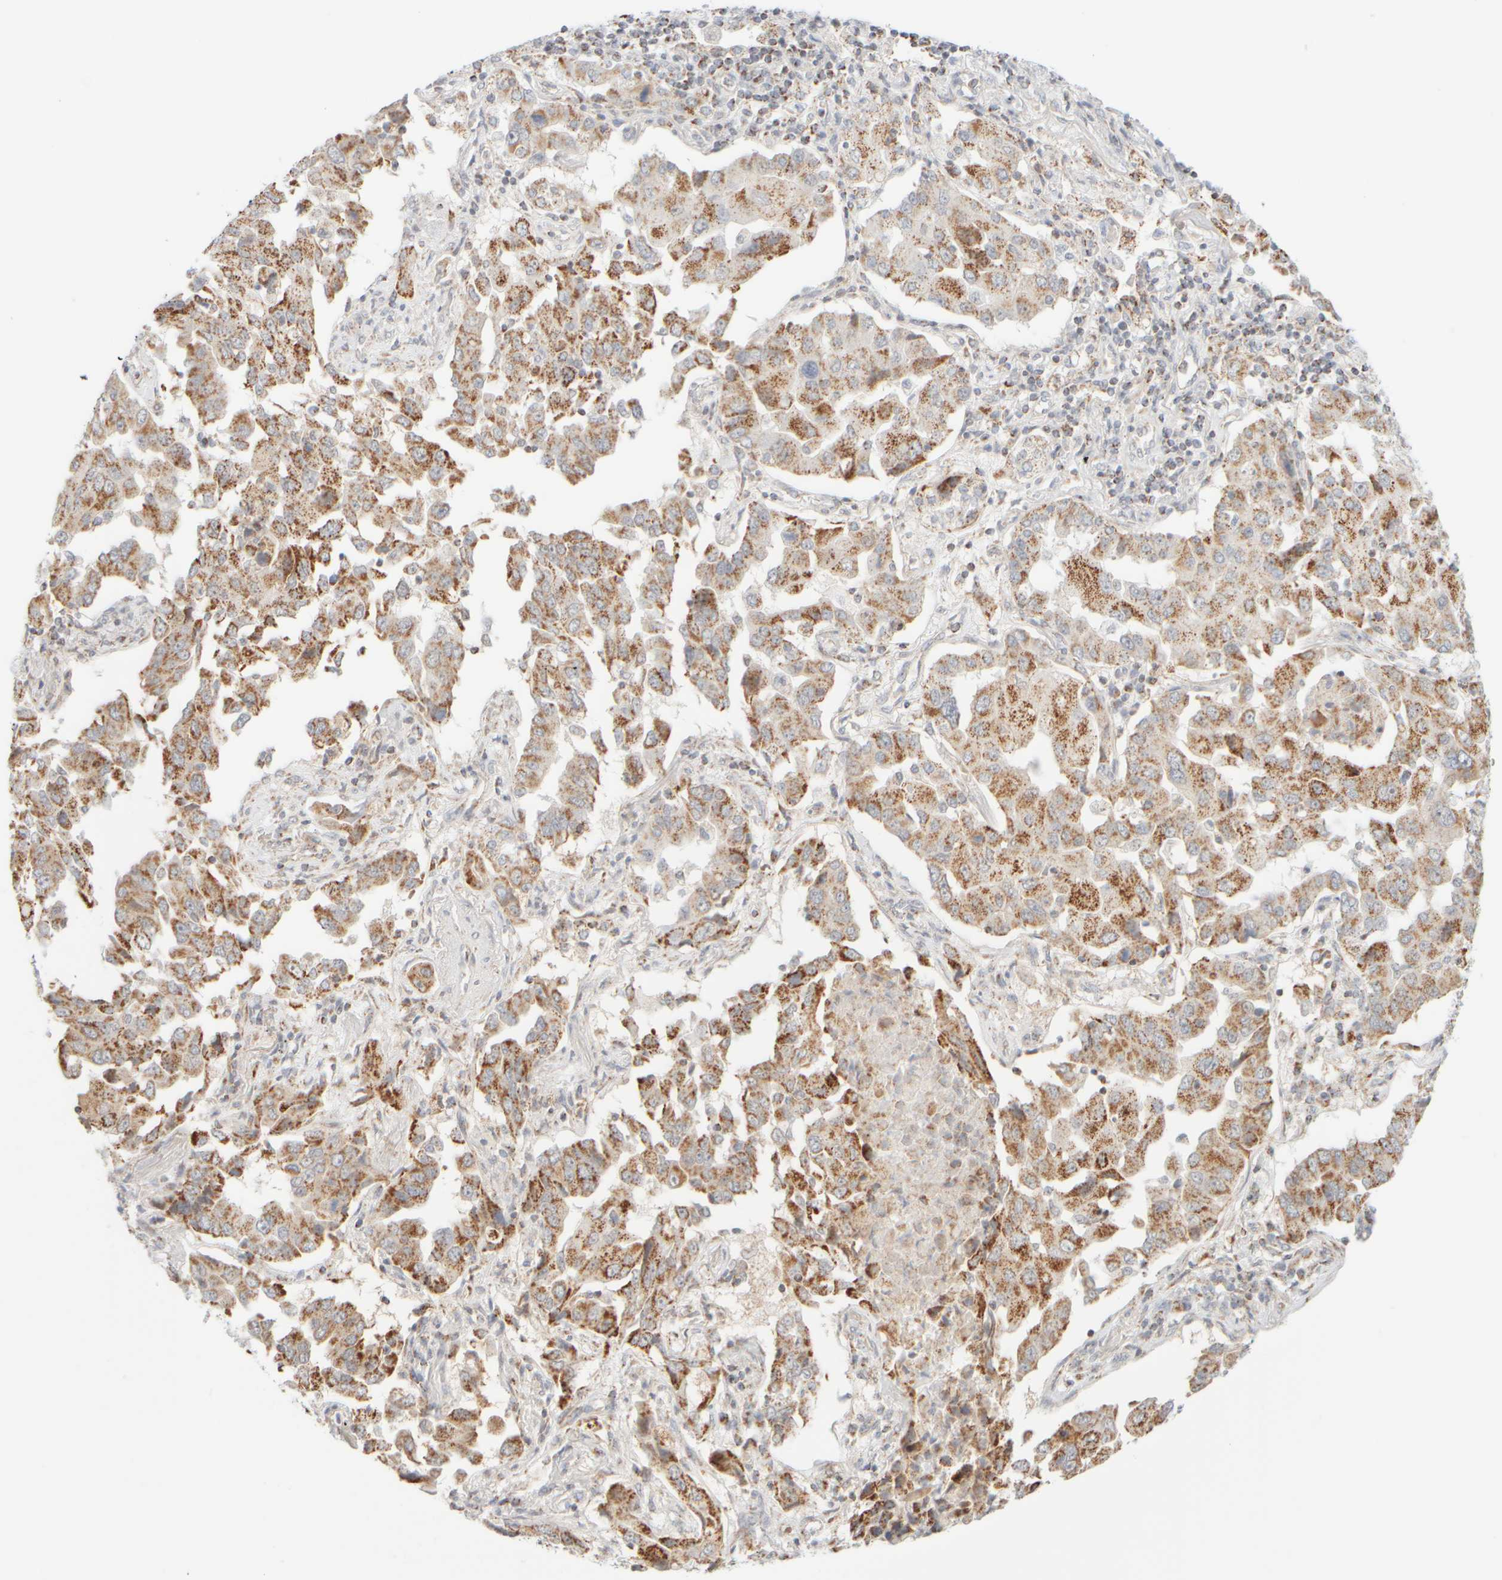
{"staining": {"intensity": "moderate", "quantity": ">75%", "location": "cytoplasmic/membranous"}, "tissue": "lung cancer", "cell_type": "Tumor cells", "image_type": "cancer", "snomed": [{"axis": "morphology", "description": "Adenocarcinoma, NOS"}, {"axis": "topography", "description": "Lung"}], "caption": "Protein expression analysis of lung cancer (adenocarcinoma) reveals moderate cytoplasmic/membranous staining in about >75% of tumor cells.", "gene": "PPM1K", "patient": {"sex": "female", "age": 65}}